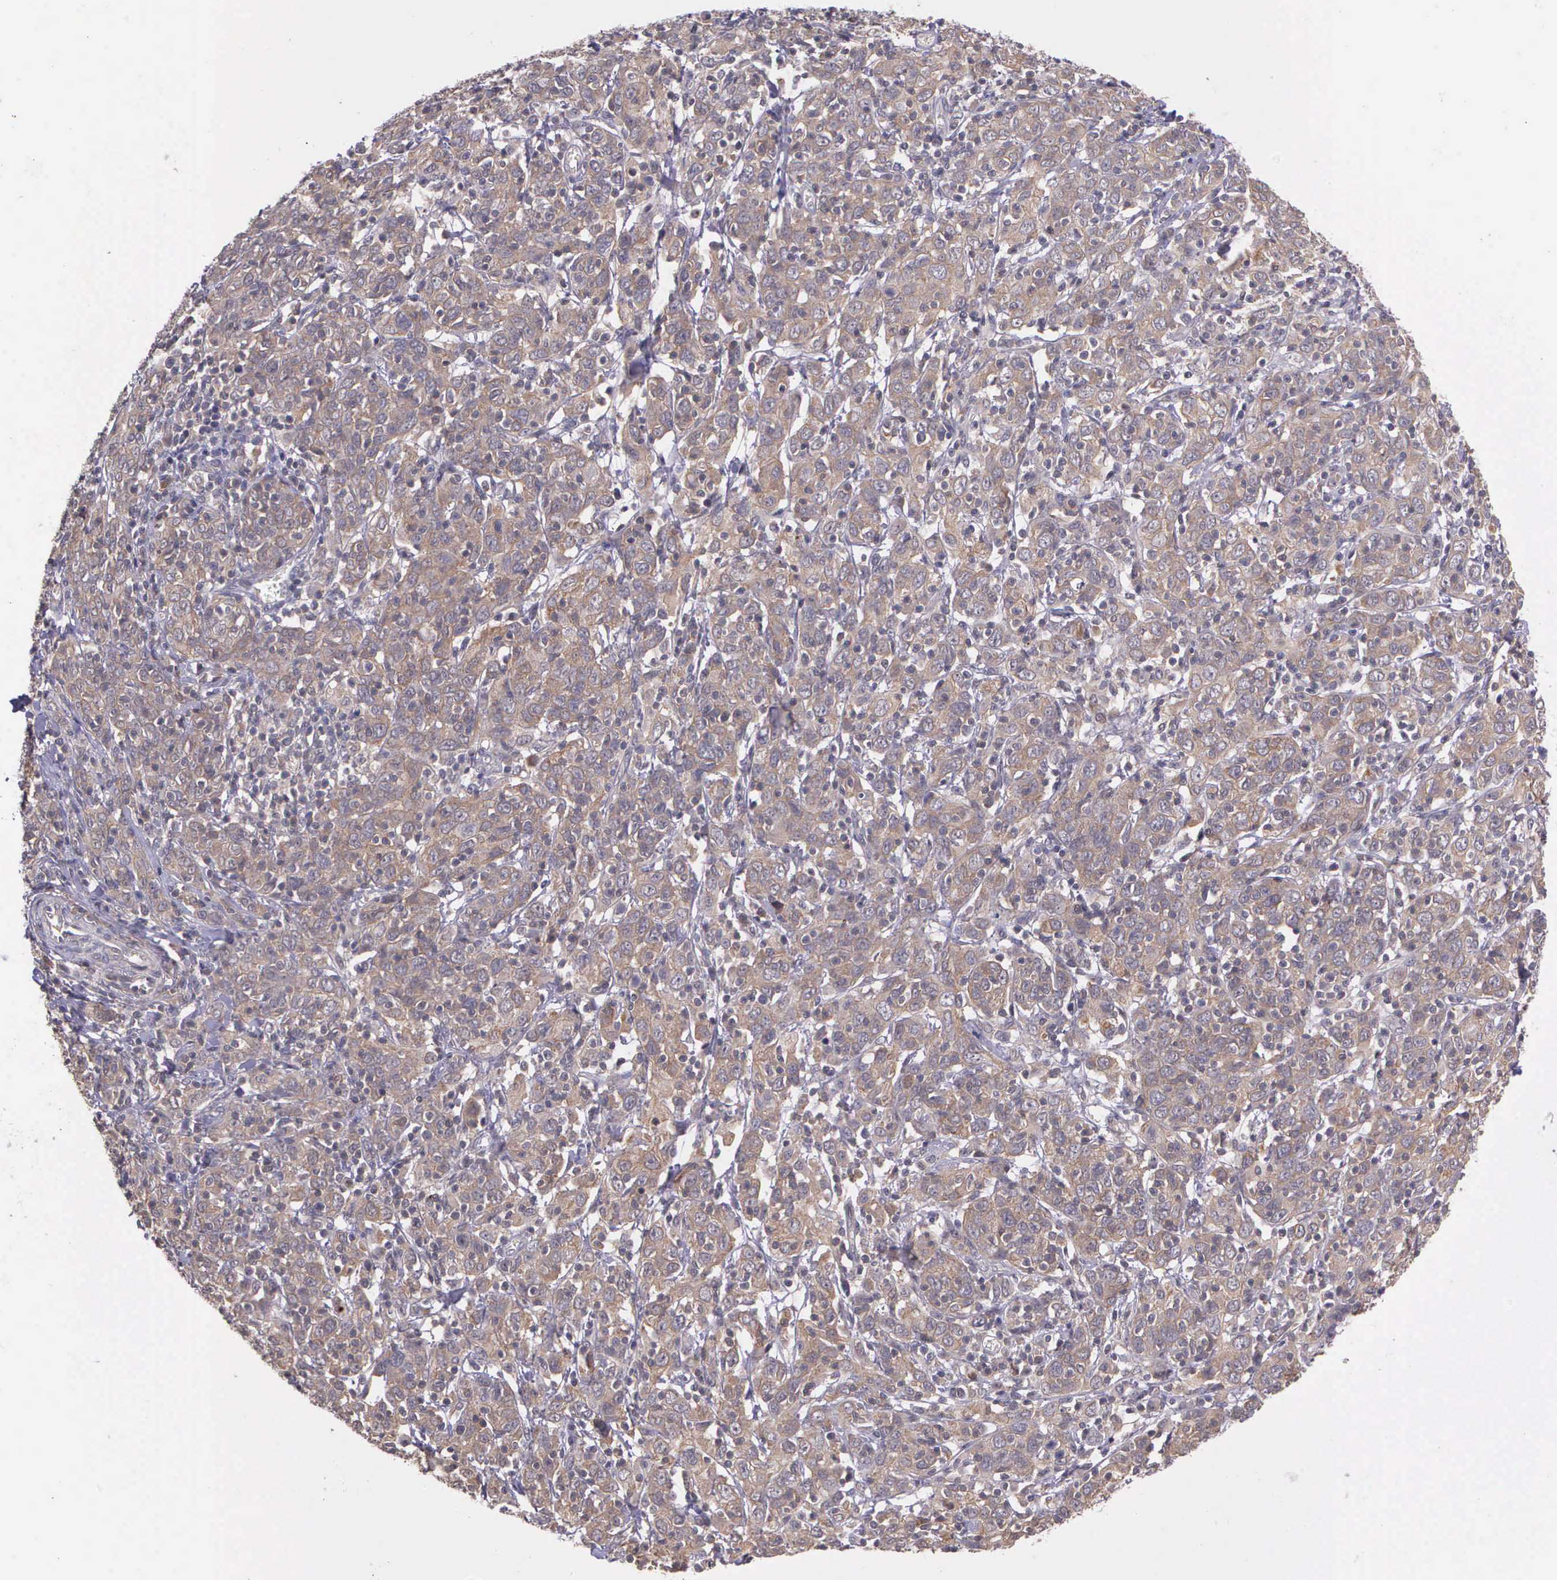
{"staining": {"intensity": "moderate", "quantity": ">75%", "location": "cytoplasmic/membranous"}, "tissue": "cervical cancer", "cell_type": "Tumor cells", "image_type": "cancer", "snomed": [{"axis": "morphology", "description": "Normal tissue, NOS"}, {"axis": "morphology", "description": "Squamous cell carcinoma, NOS"}, {"axis": "topography", "description": "Cervix"}], "caption": "Squamous cell carcinoma (cervical) stained with DAB (3,3'-diaminobenzidine) immunohistochemistry (IHC) exhibits medium levels of moderate cytoplasmic/membranous expression in about >75% of tumor cells.", "gene": "PRICKLE3", "patient": {"sex": "female", "age": 67}}